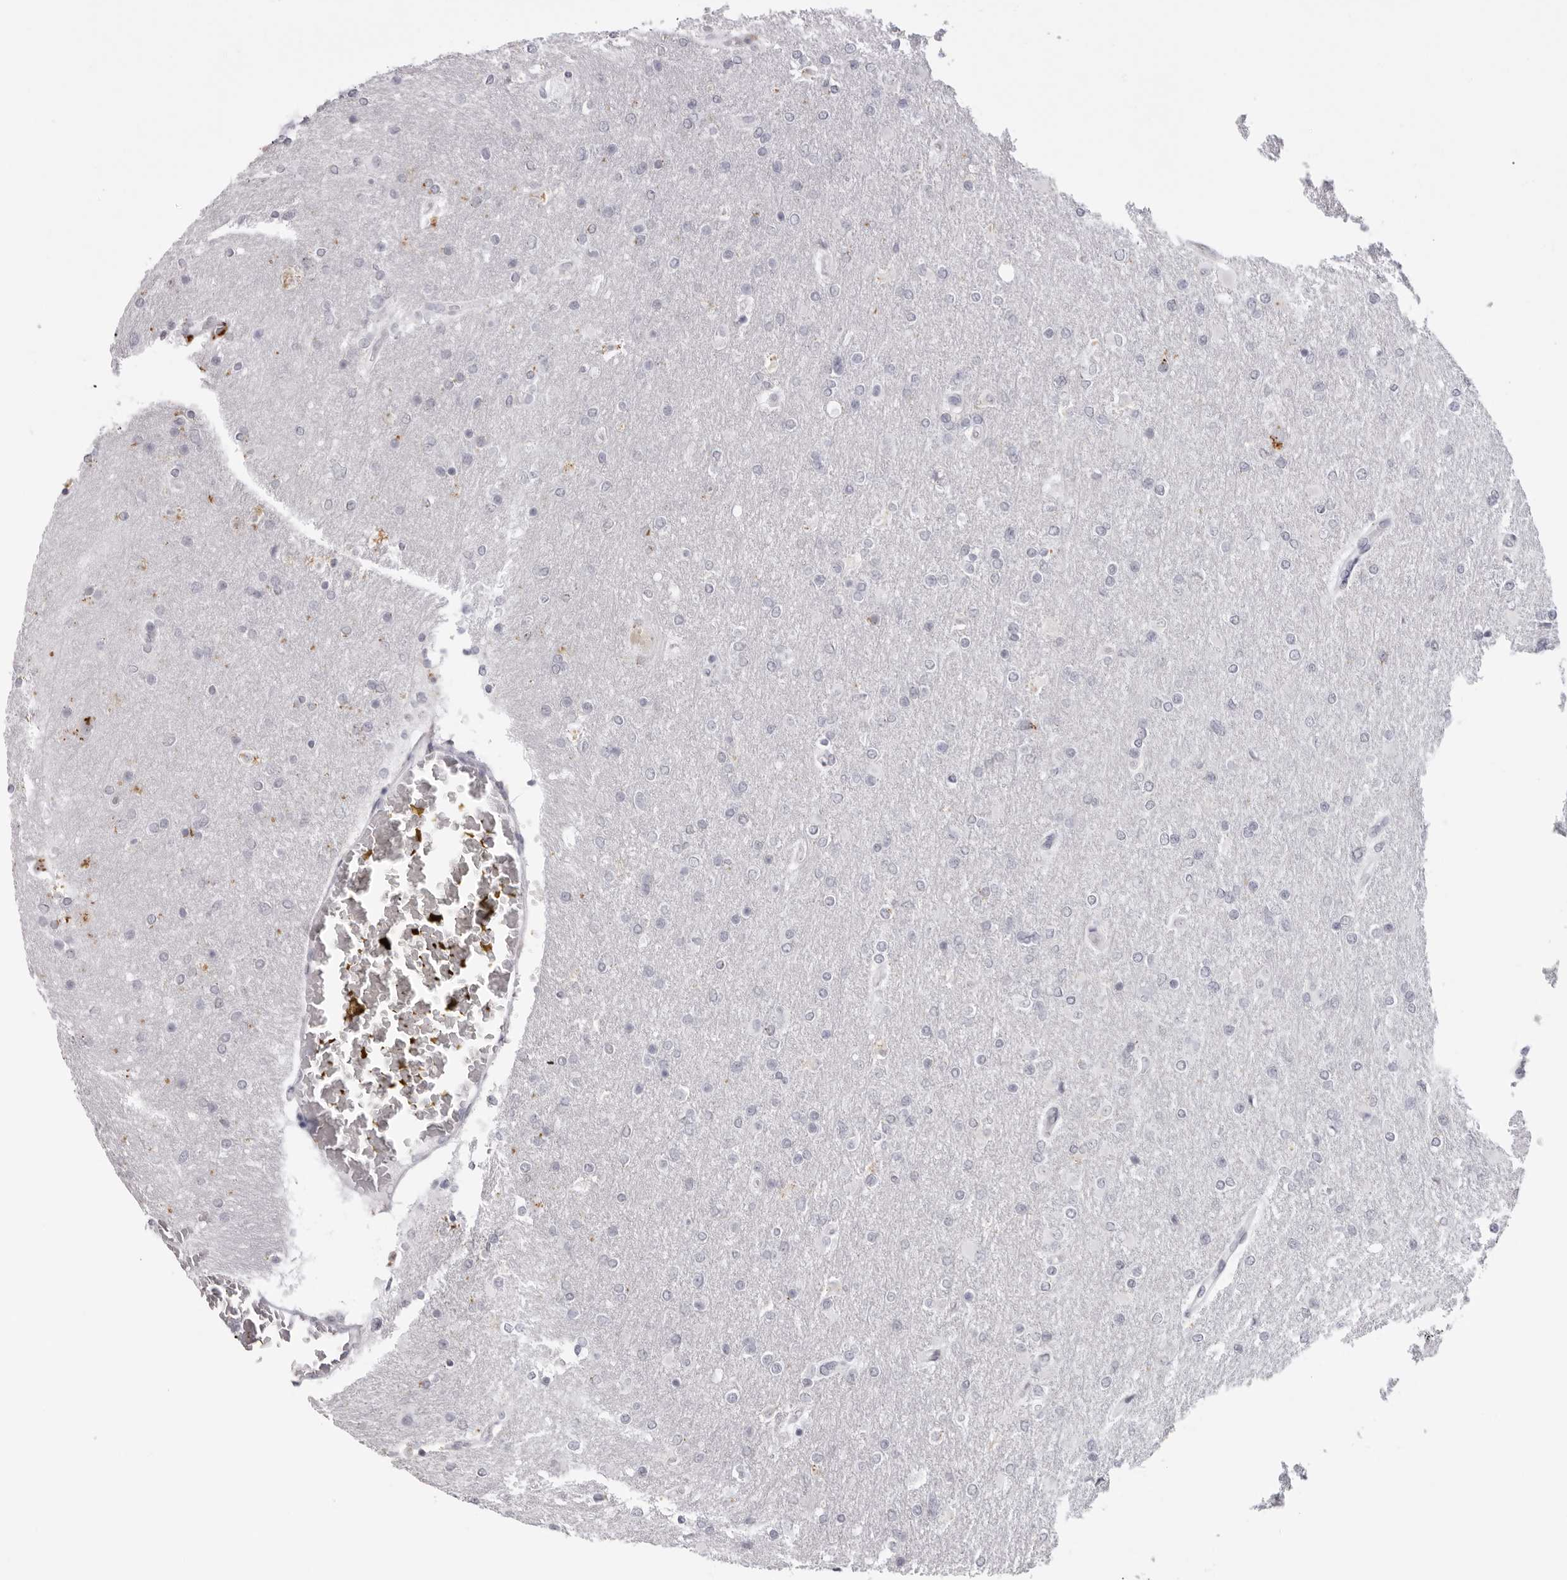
{"staining": {"intensity": "negative", "quantity": "none", "location": "none"}, "tissue": "glioma", "cell_type": "Tumor cells", "image_type": "cancer", "snomed": [{"axis": "morphology", "description": "Glioma, malignant, High grade"}, {"axis": "topography", "description": "Cerebral cortex"}], "caption": "Glioma was stained to show a protein in brown. There is no significant expression in tumor cells.", "gene": "IL25", "patient": {"sex": "female", "age": 36}}